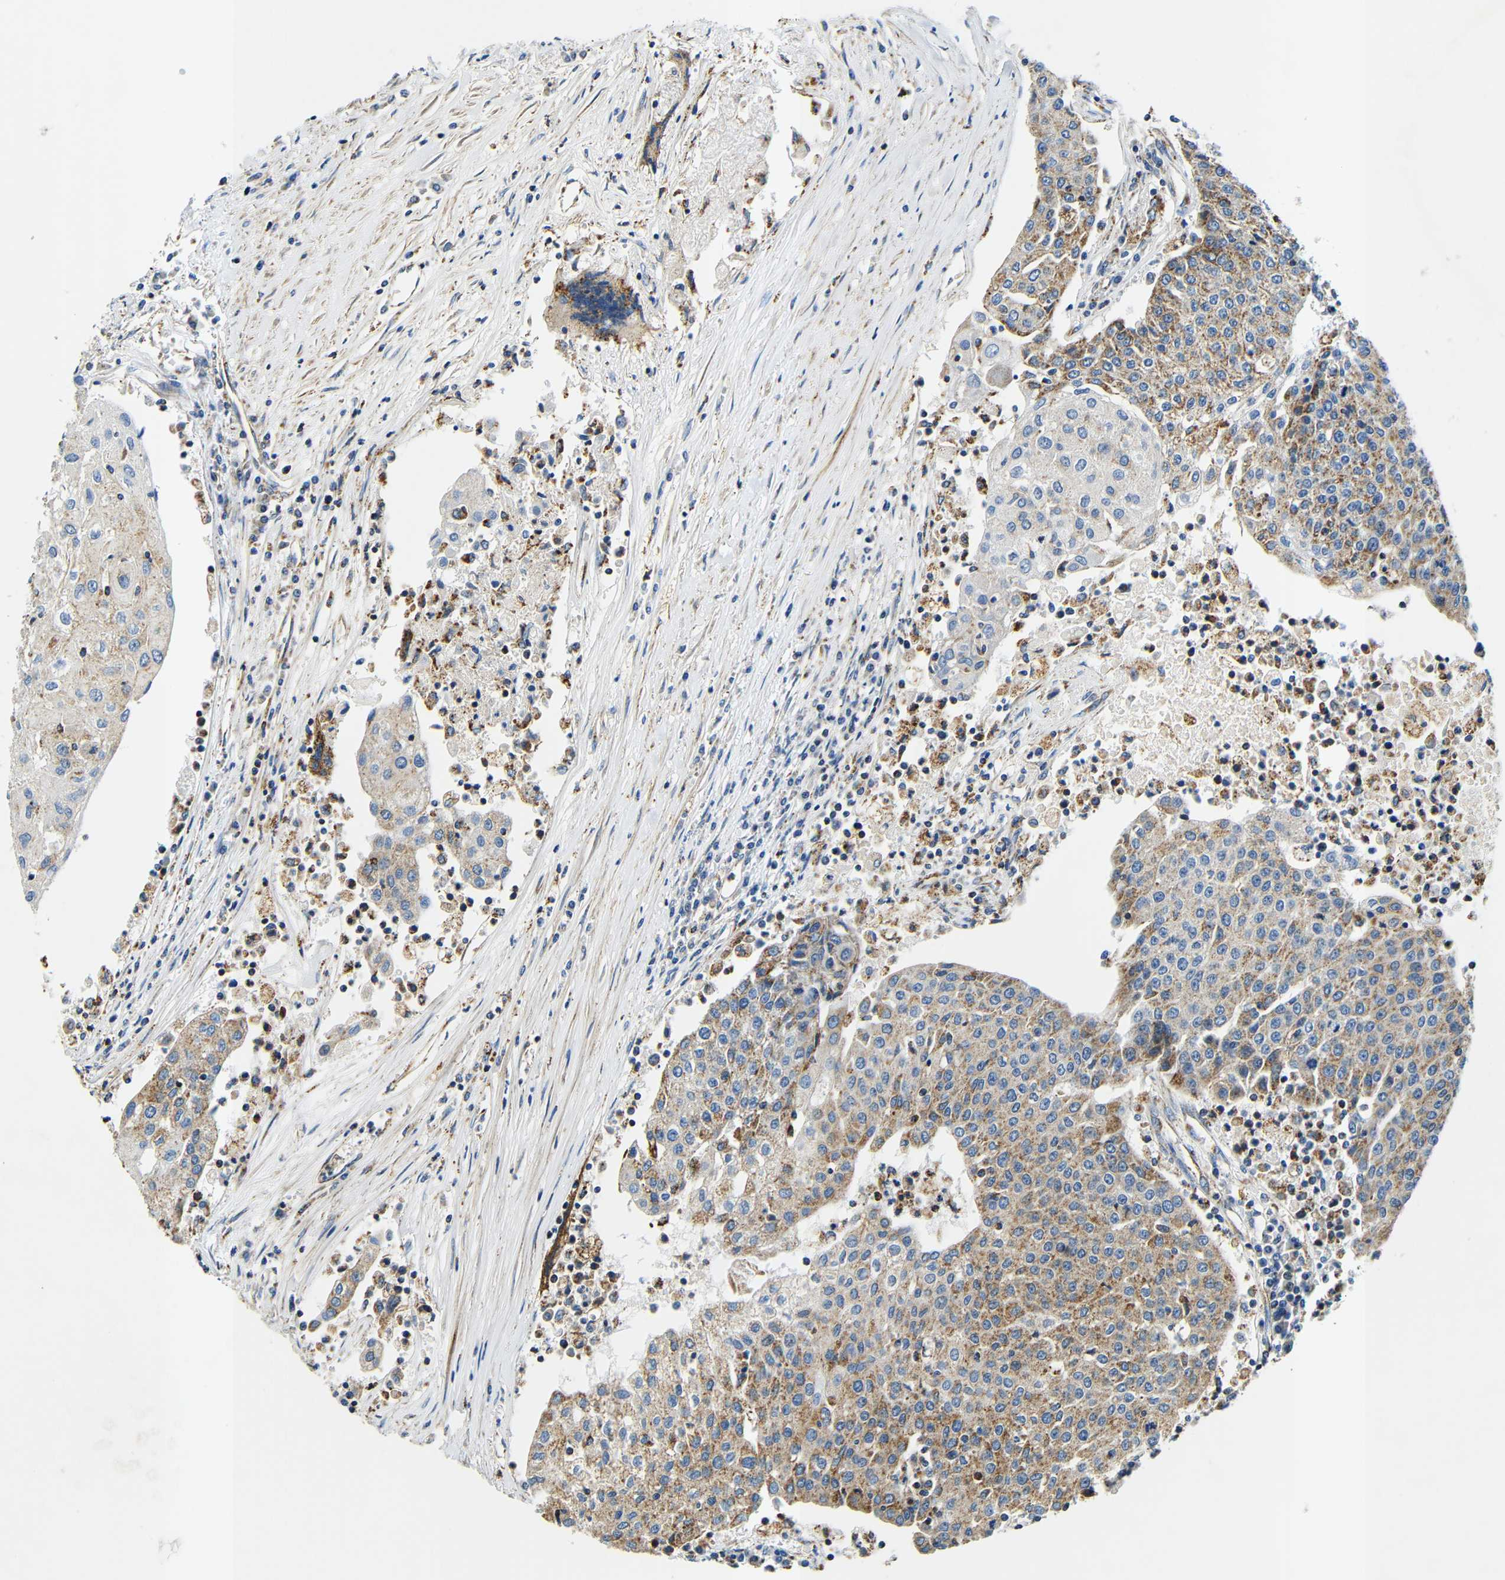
{"staining": {"intensity": "moderate", "quantity": ">75%", "location": "cytoplasmic/membranous"}, "tissue": "urothelial cancer", "cell_type": "Tumor cells", "image_type": "cancer", "snomed": [{"axis": "morphology", "description": "Urothelial carcinoma, High grade"}, {"axis": "topography", "description": "Urinary bladder"}], "caption": "Protein staining of urothelial cancer tissue reveals moderate cytoplasmic/membranous expression in about >75% of tumor cells.", "gene": "GALNT18", "patient": {"sex": "female", "age": 85}}